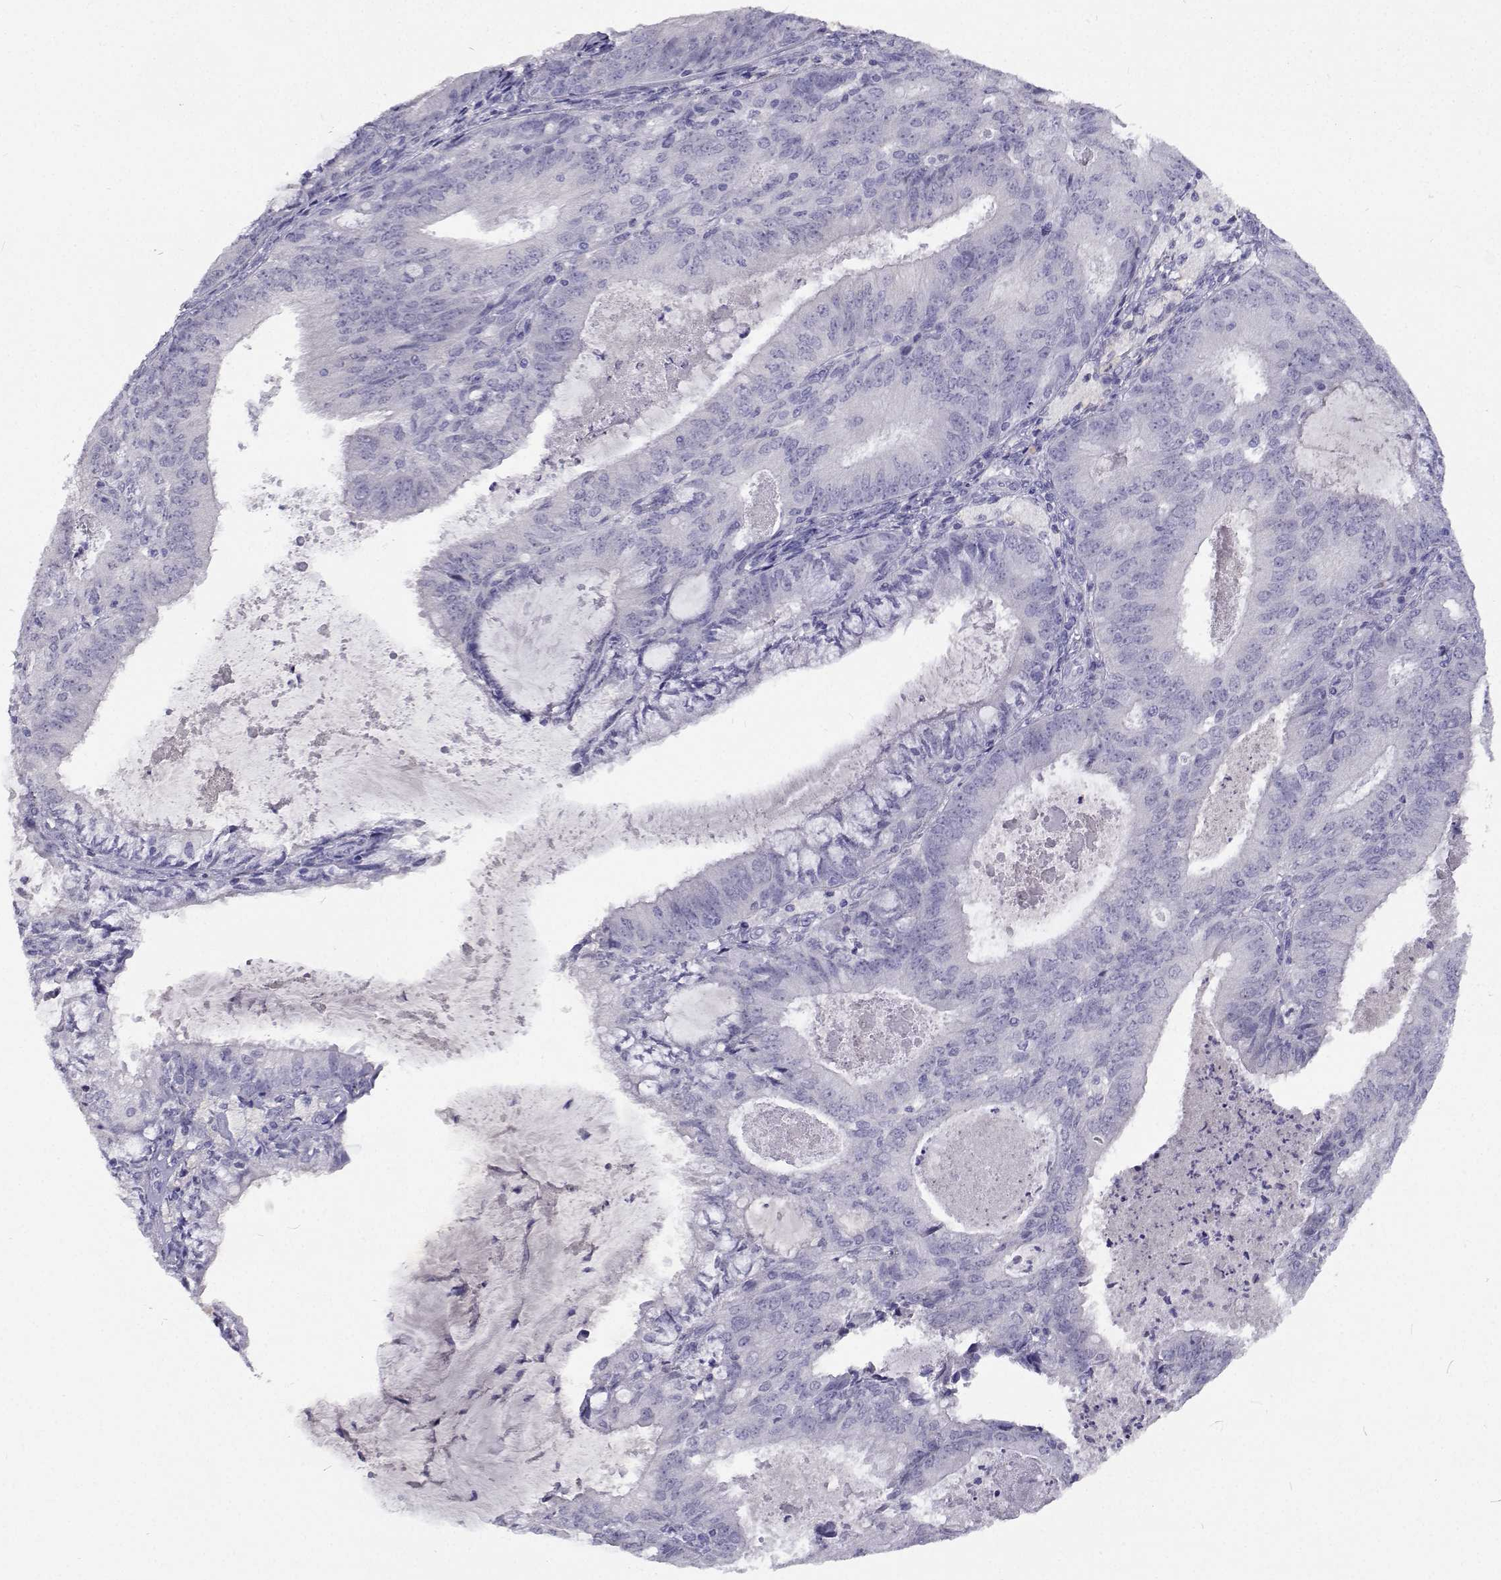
{"staining": {"intensity": "negative", "quantity": "none", "location": "none"}, "tissue": "endometrial cancer", "cell_type": "Tumor cells", "image_type": "cancer", "snomed": [{"axis": "morphology", "description": "Adenocarcinoma, NOS"}, {"axis": "topography", "description": "Endometrium"}], "caption": "This micrograph is of endometrial cancer stained with IHC to label a protein in brown with the nuclei are counter-stained blue. There is no positivity in tumor cells.", "gene": "CFAP44", "patient": {"sex": "female", "age": 57}}